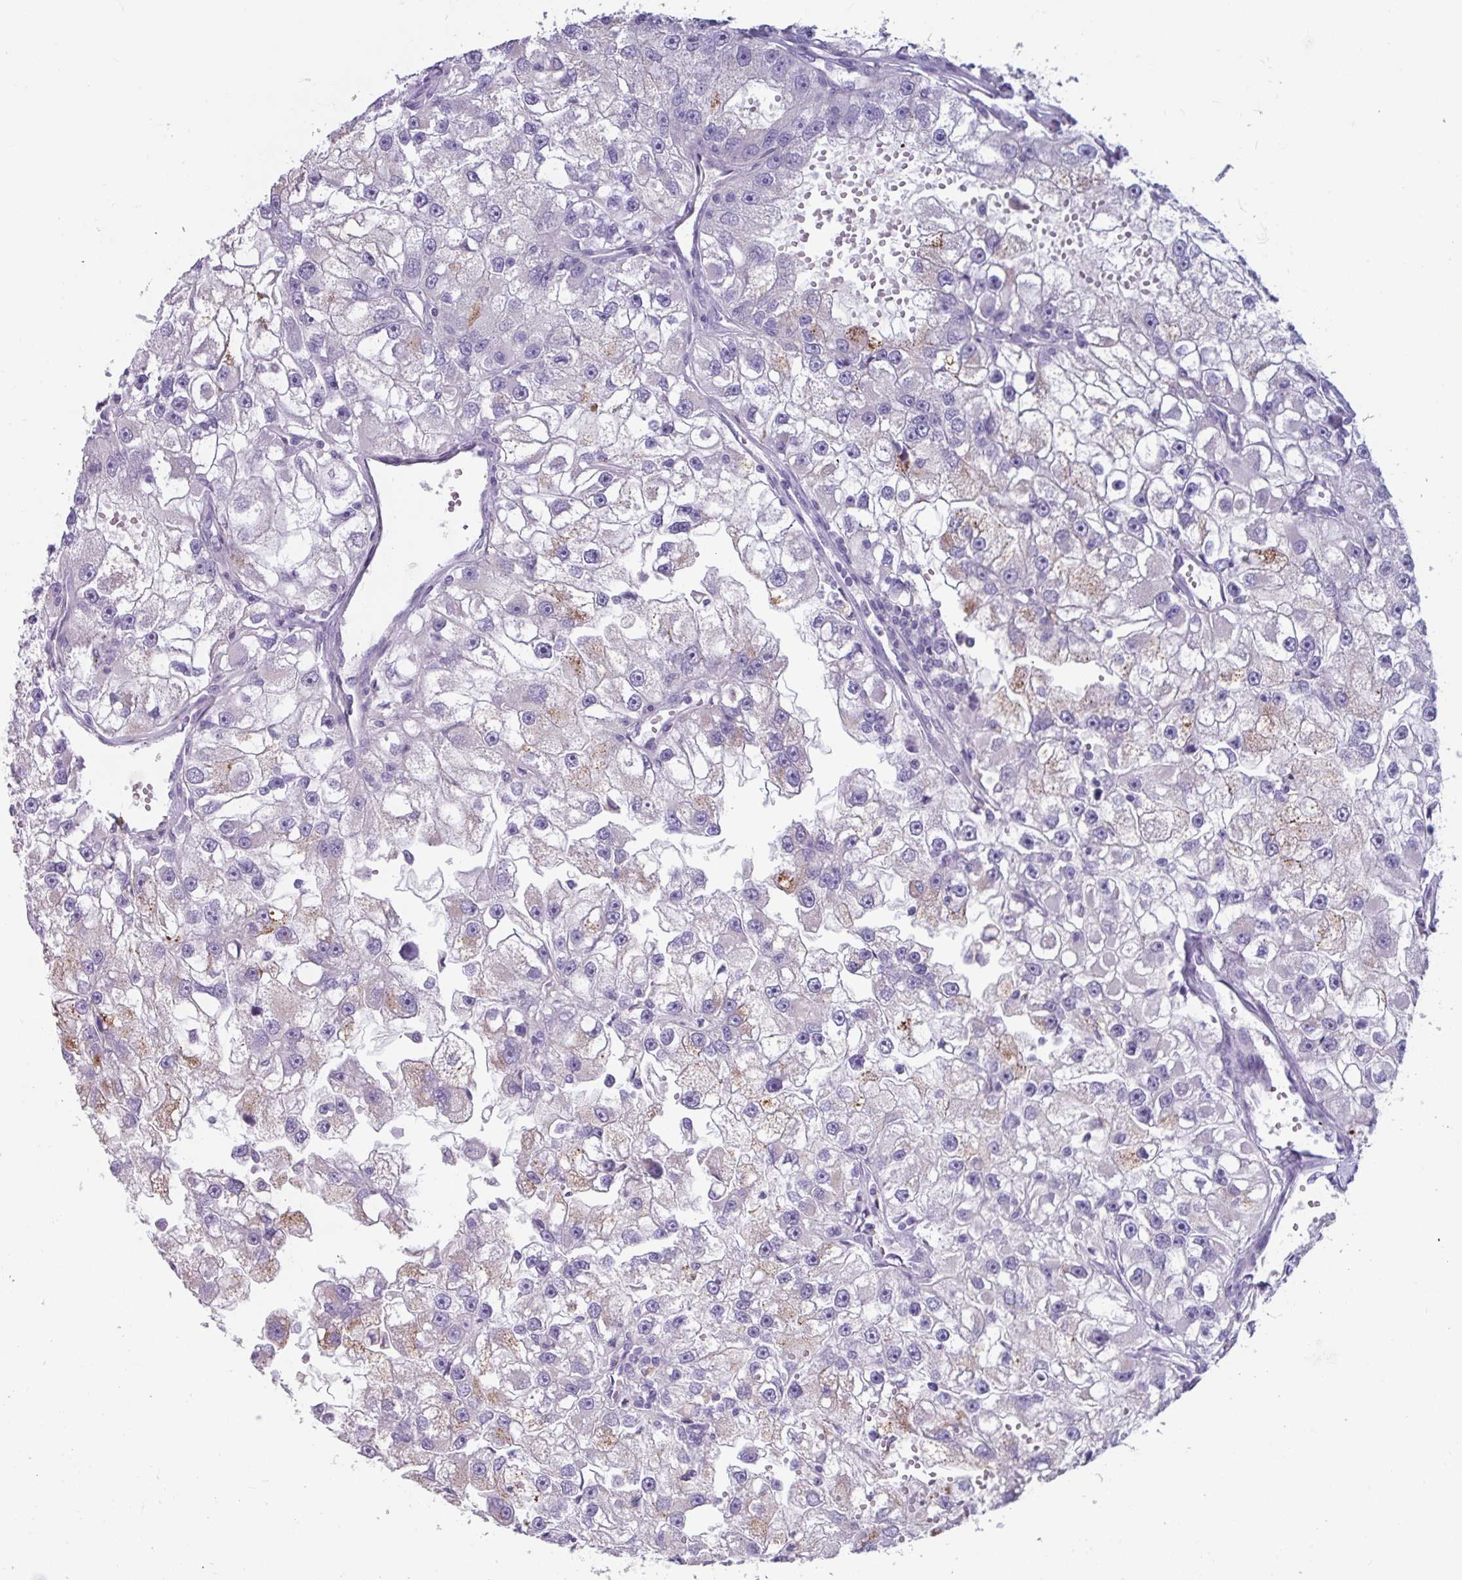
{"staining": {"intensity": "moderate", "quantity": "<25%", "location": "cytoplasmic/membranous"}, "tissue": "renal cancer", "cell_type": "Tumor cells", "image_type": "cancer", "snomed": [{"axis": "morphology", "description": "Adenocarcinoma, NOS"}, {"axis": "topography", "description": "Kidney"}], "caption": "Renal cancer (adenocarcinoma) stained for a protein displays moderate cytoplasmic/membranous positivity in tumor cells.", "gene": "OR2T10", "patient": {"sex": "male", "age": 63}}